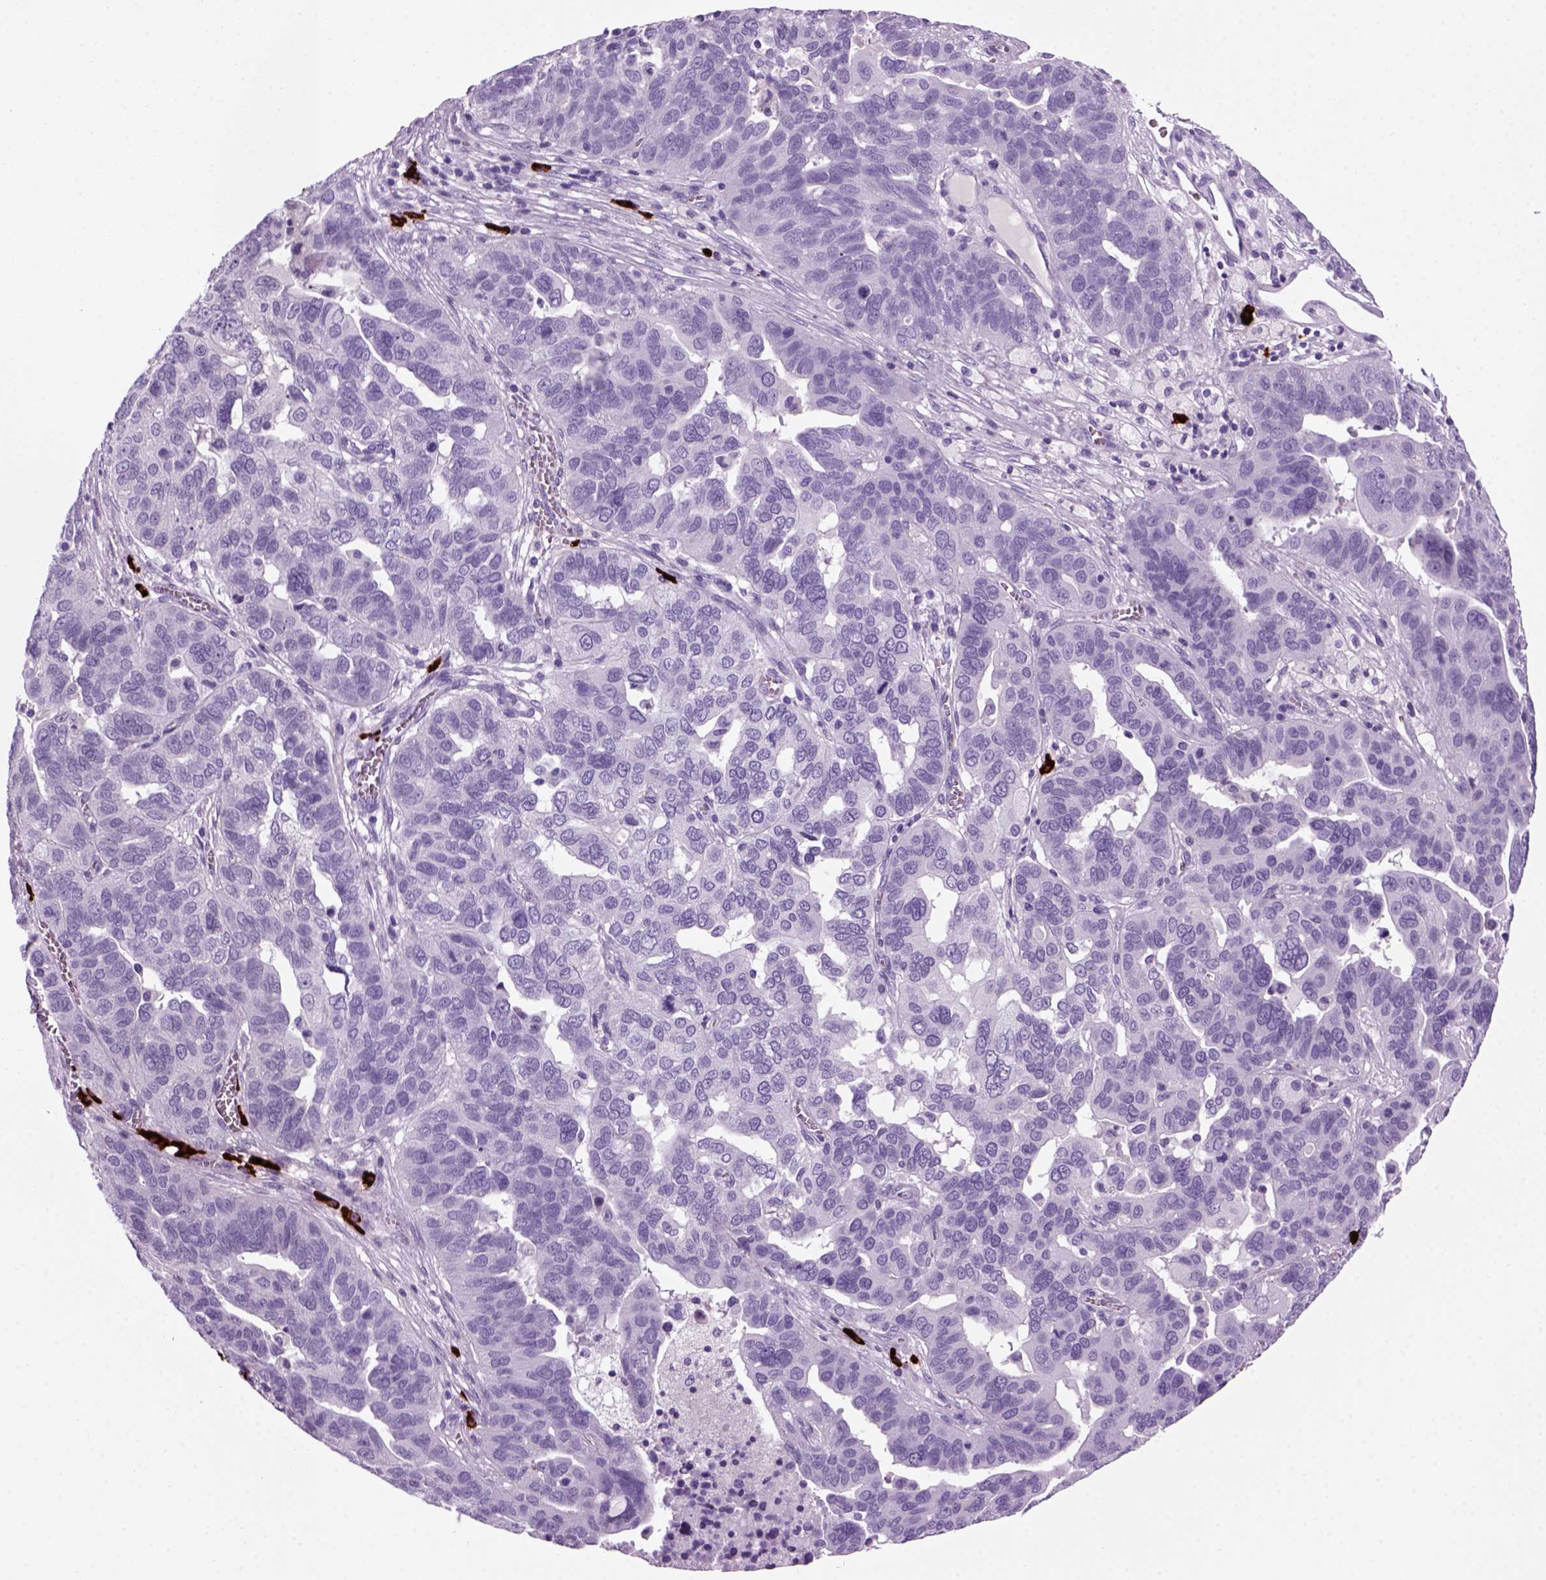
{"staining": {"intensity": "negative", "quantity": "none", "location": "none"}, "tissue": "ovarian cancer", "cell_type": "Tumor cells", "image_type": "cancer", "snomed": [{"axis": "morphology", "description": "Carcinoma, endometroid"}, {"axis": "topography", "description": "Soft tissue"}, {"axis": "topography", "description": "Ovary"}], "caption": "Ovarian endometroid carcinoma was stained to show a protein in brown. There is no significant staining in tumor cells.", "gene": "MZB1", "patient": {"sex": "female", "age": 52}}